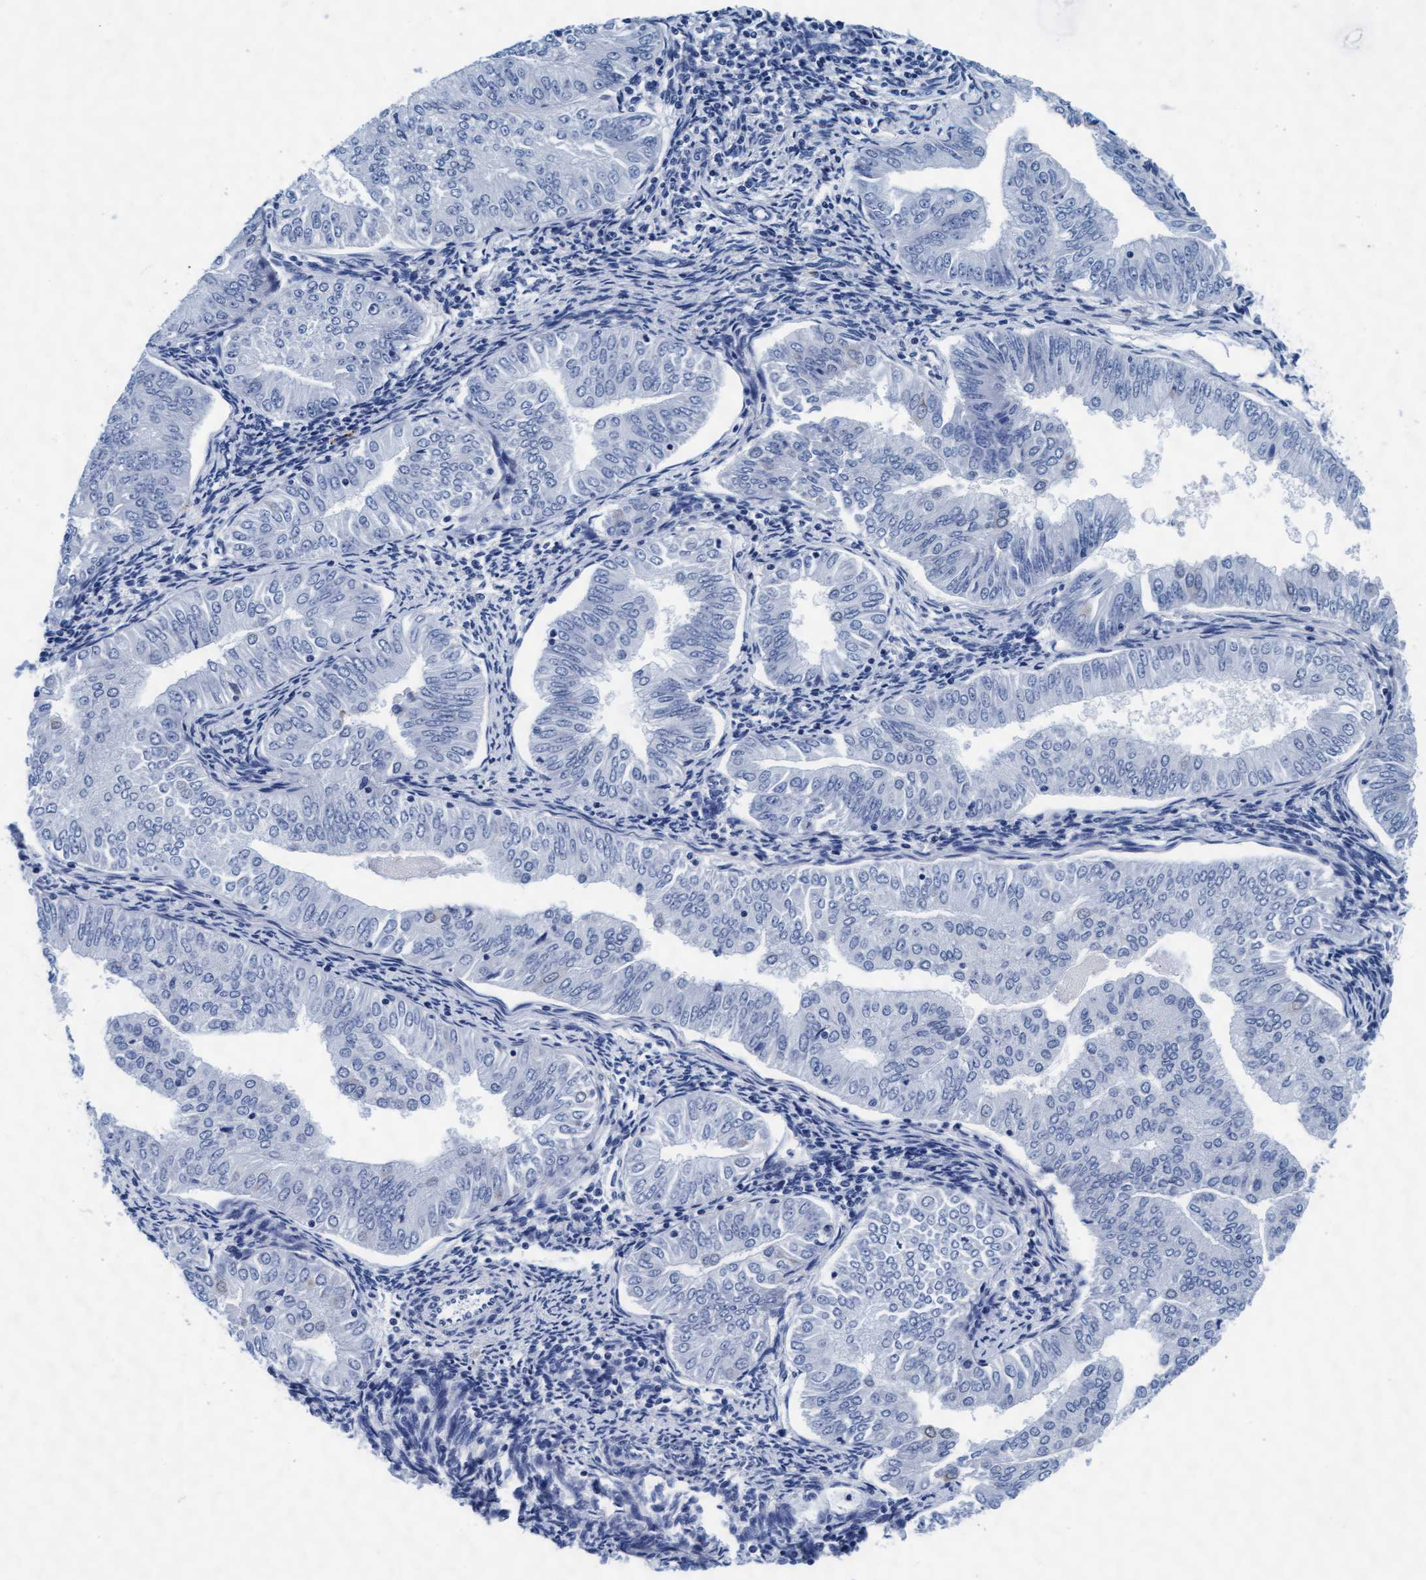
{"staining": {"intensity": "negative", "quantity": "none", "location": "none"}, "tissue": "endometrial cancer", "cell_type": "Tumor cells", "image_type": "cancer", "snomed": [{"axis": "morphology", "description": "Normal tissue, NOS"}, {"axis": "morphology", "description": "Adenocarcinoma, NOS"}, {"axis": "topography", "description": "Endometrium"}], "caption": "A high-resolution image shows IHC staining of endometrial adenocarcinoma, which demonstrates no significant expression in tumor cells.", "gene": "ARSG", "patient": {"sex": "female", "age": 53}}